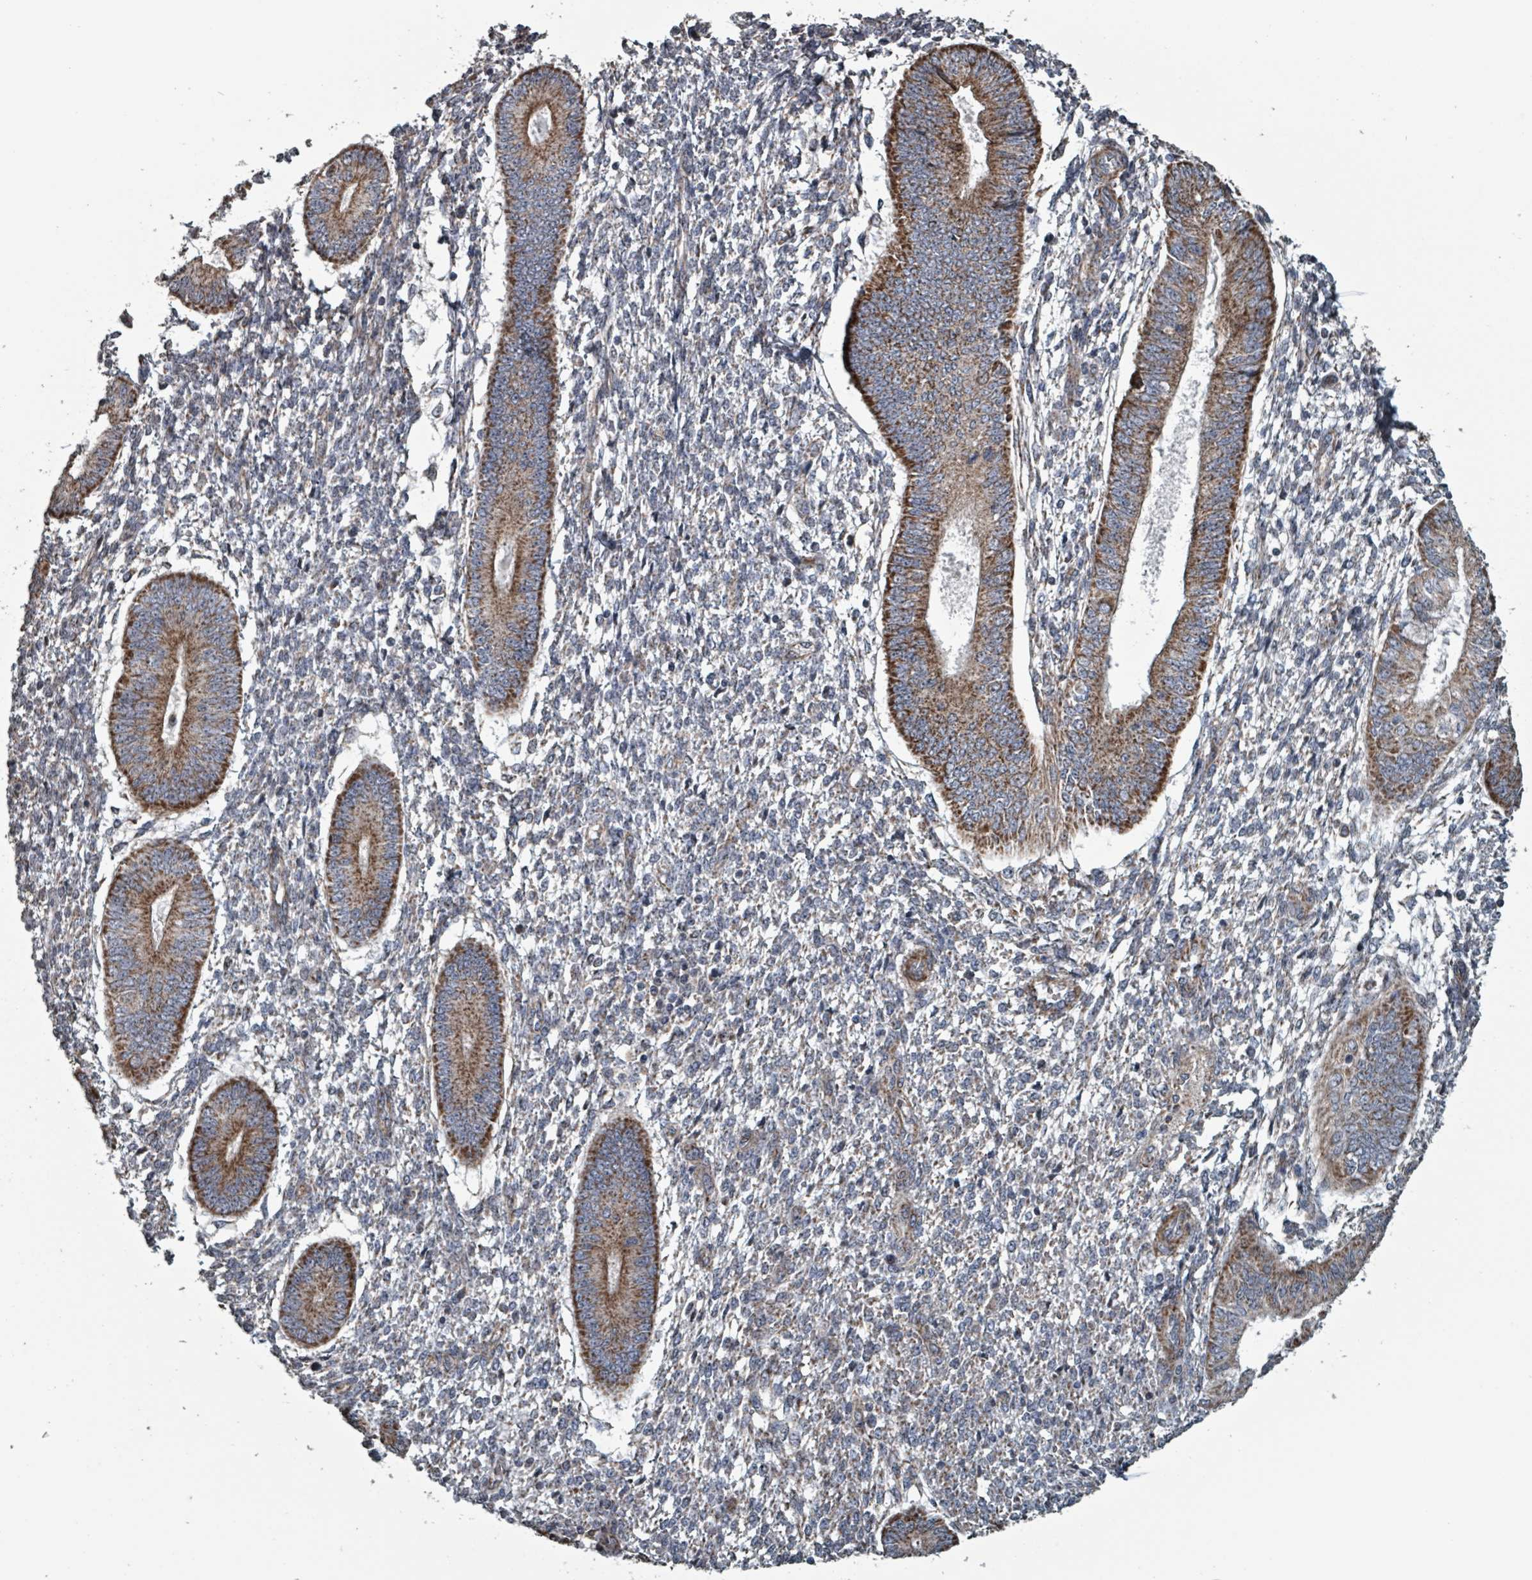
{"staining": {"intensity": "negative", "quantity": "none", "location": "none"}, "tissue": "endometrium", "cell_type": "Cells in endometrial stroma", "image_type": "normal", "snomed": [{"axis": "morphology", "description": "Normal tissue, NOS"}, {"axis": "topography", "description": "Endometrium"}], "caption": "Cells in endometrial stroma are negative for protein expression in normal human endometrium. (DAB (3,3'-diaminobenzidine) immunohistochemistry (IHC), high magnification).", "gene": "MRPL4", "patient": {"sex": "female", "age": 49}}